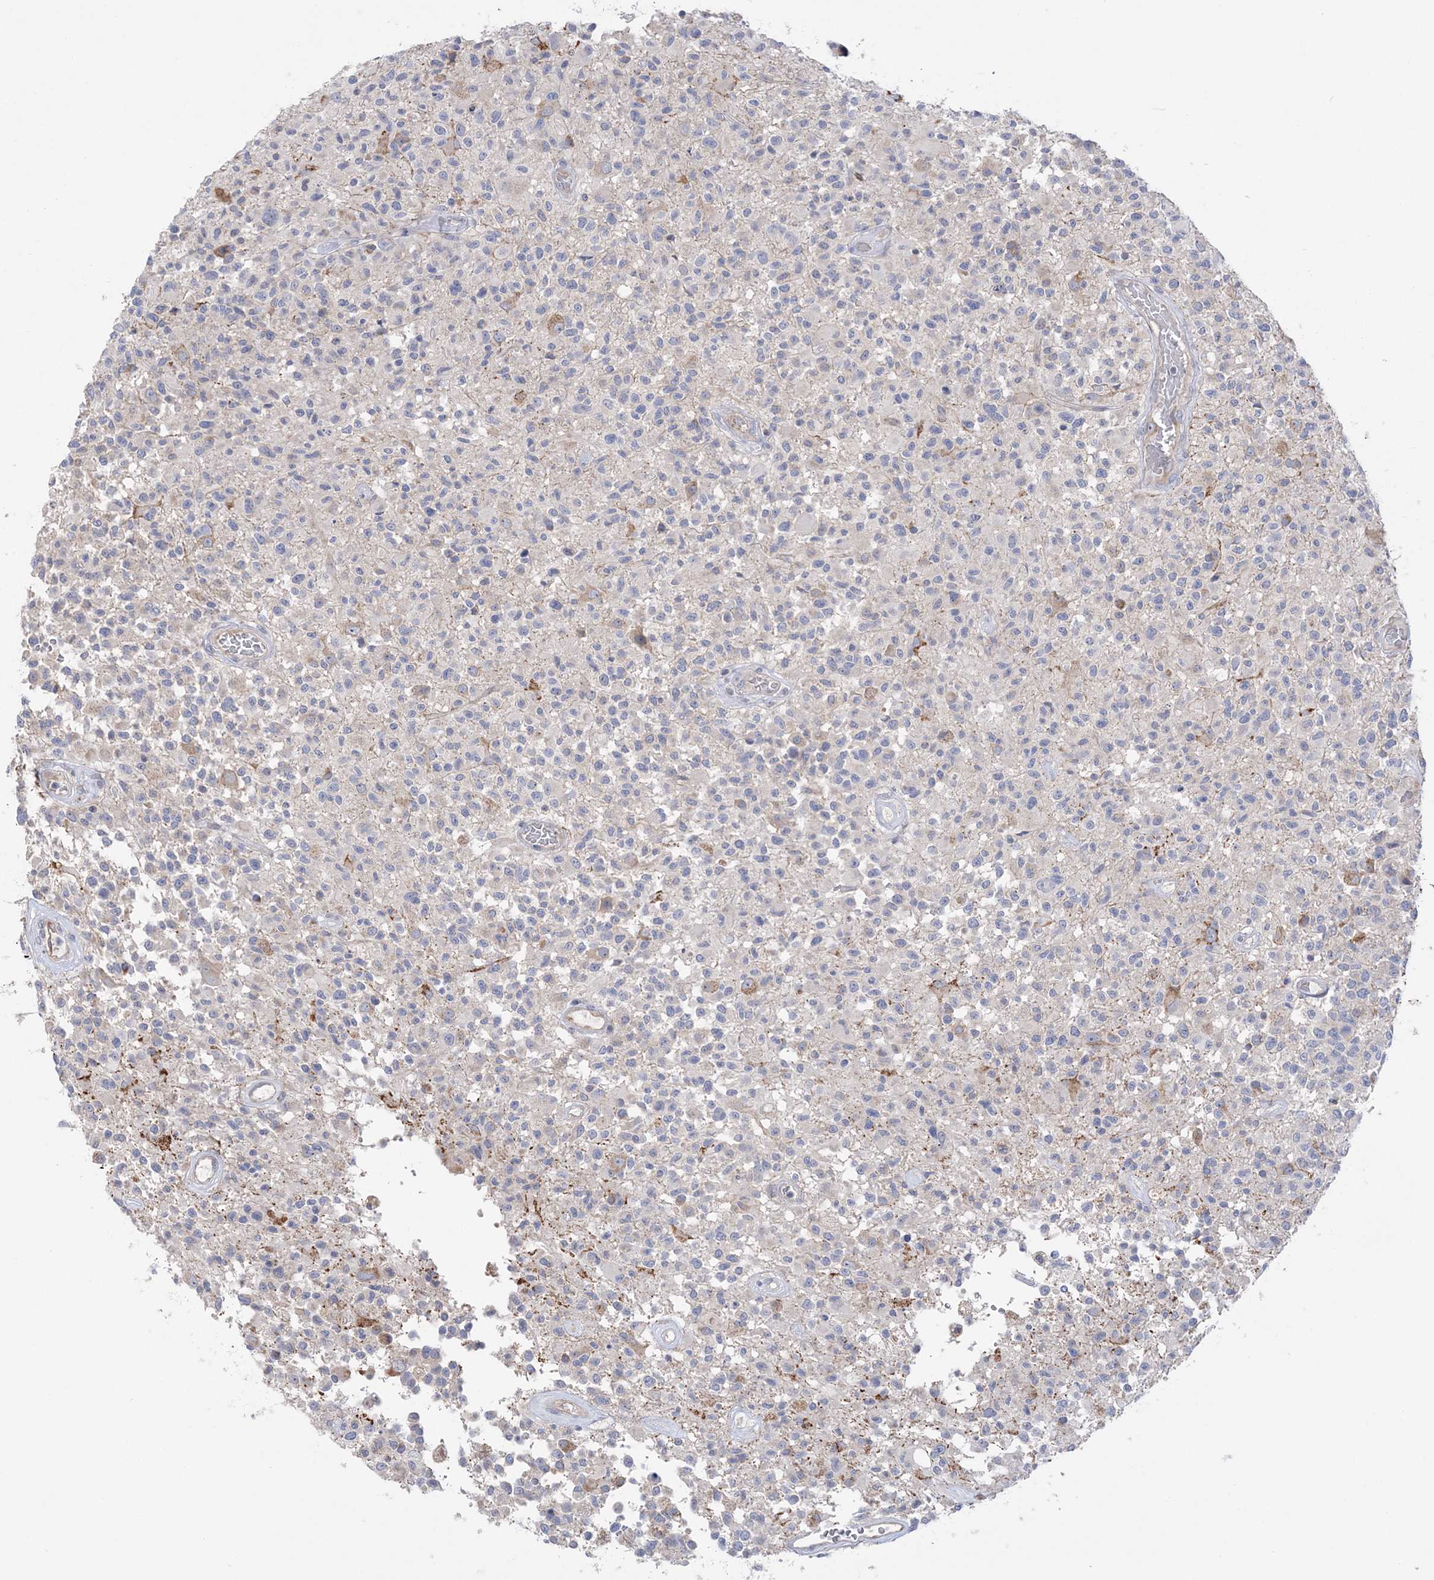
{"staining": {"intensity": "negative", "quantity": "none", "location": "none"}, "tissue": "glioma", "cell_type": "Tumor cells", "image_type": "cancer", "snomed": [{"axis": "morphology", "description": "Glioma, malignant, High grade"}, {"axis": "morphology", "description": "Glioblastoma, NOS"}, {"axis": "topography", "description": "Brain"}], "caption": "High power microscopy histopathology image of an immunohistochemistry (IHC) photomicrograph of glioma, revealing no significant positivity in tumor cells. (Brightfield microscopy of DAB immunohistochemistry (IHC) at high magnification).", "gene": "MMADHC", "patient": {"sex": "male", "age": 60}}